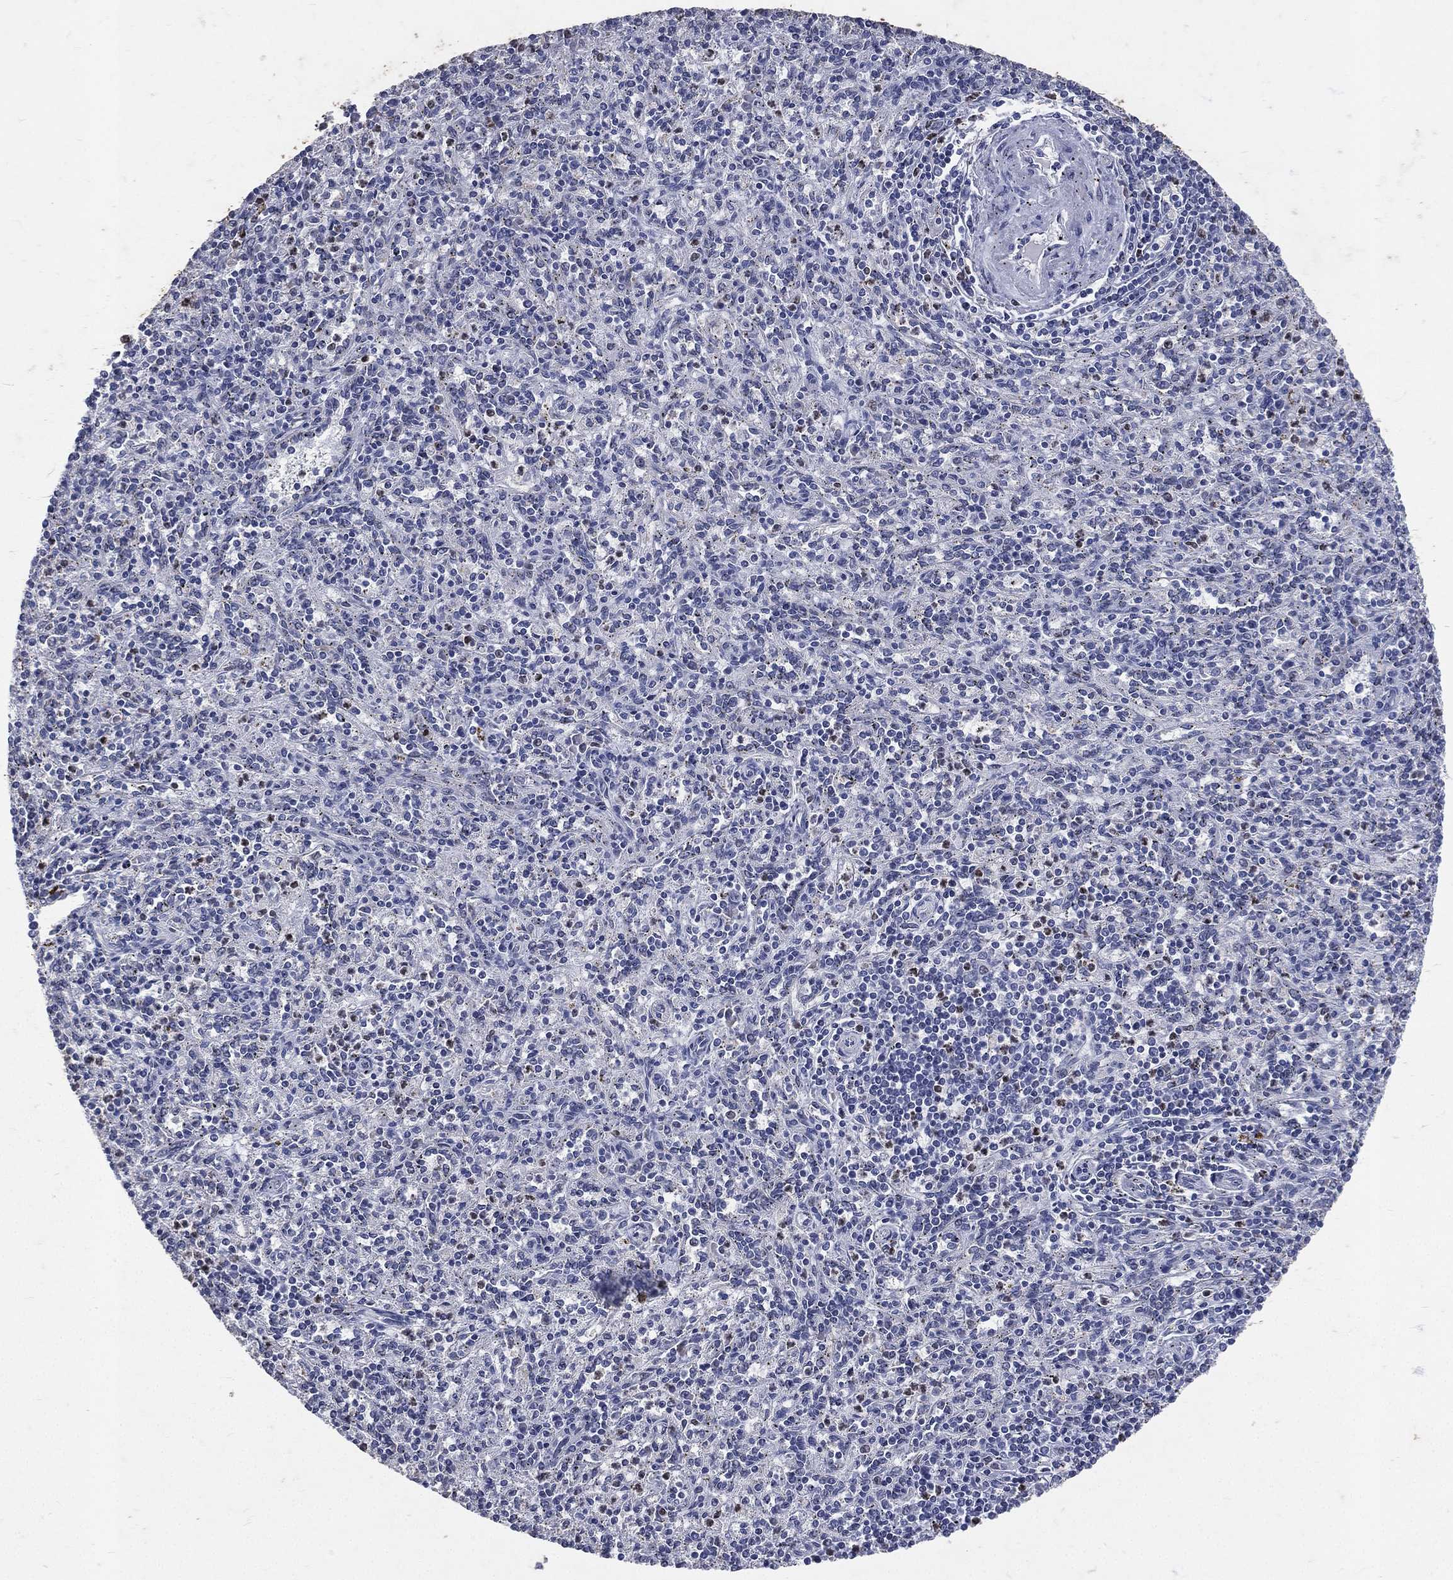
{"staining": {"intensity": "negative", "quantity": "none", "location": "none"}, "tissue": "spleen", "cell_type": "Cells in red pulp", "image_type": "normal", "snomed": [{"axis": "morphology", "description": "Normal tissue, NOS"}, {"axis": "topography", "description": "Spleen"}], "caption": "Cells in red pulp show no significant staining in benign spleen.", "gene": "SLC34A2", "patient": {"sex": "male", "age": 69}}